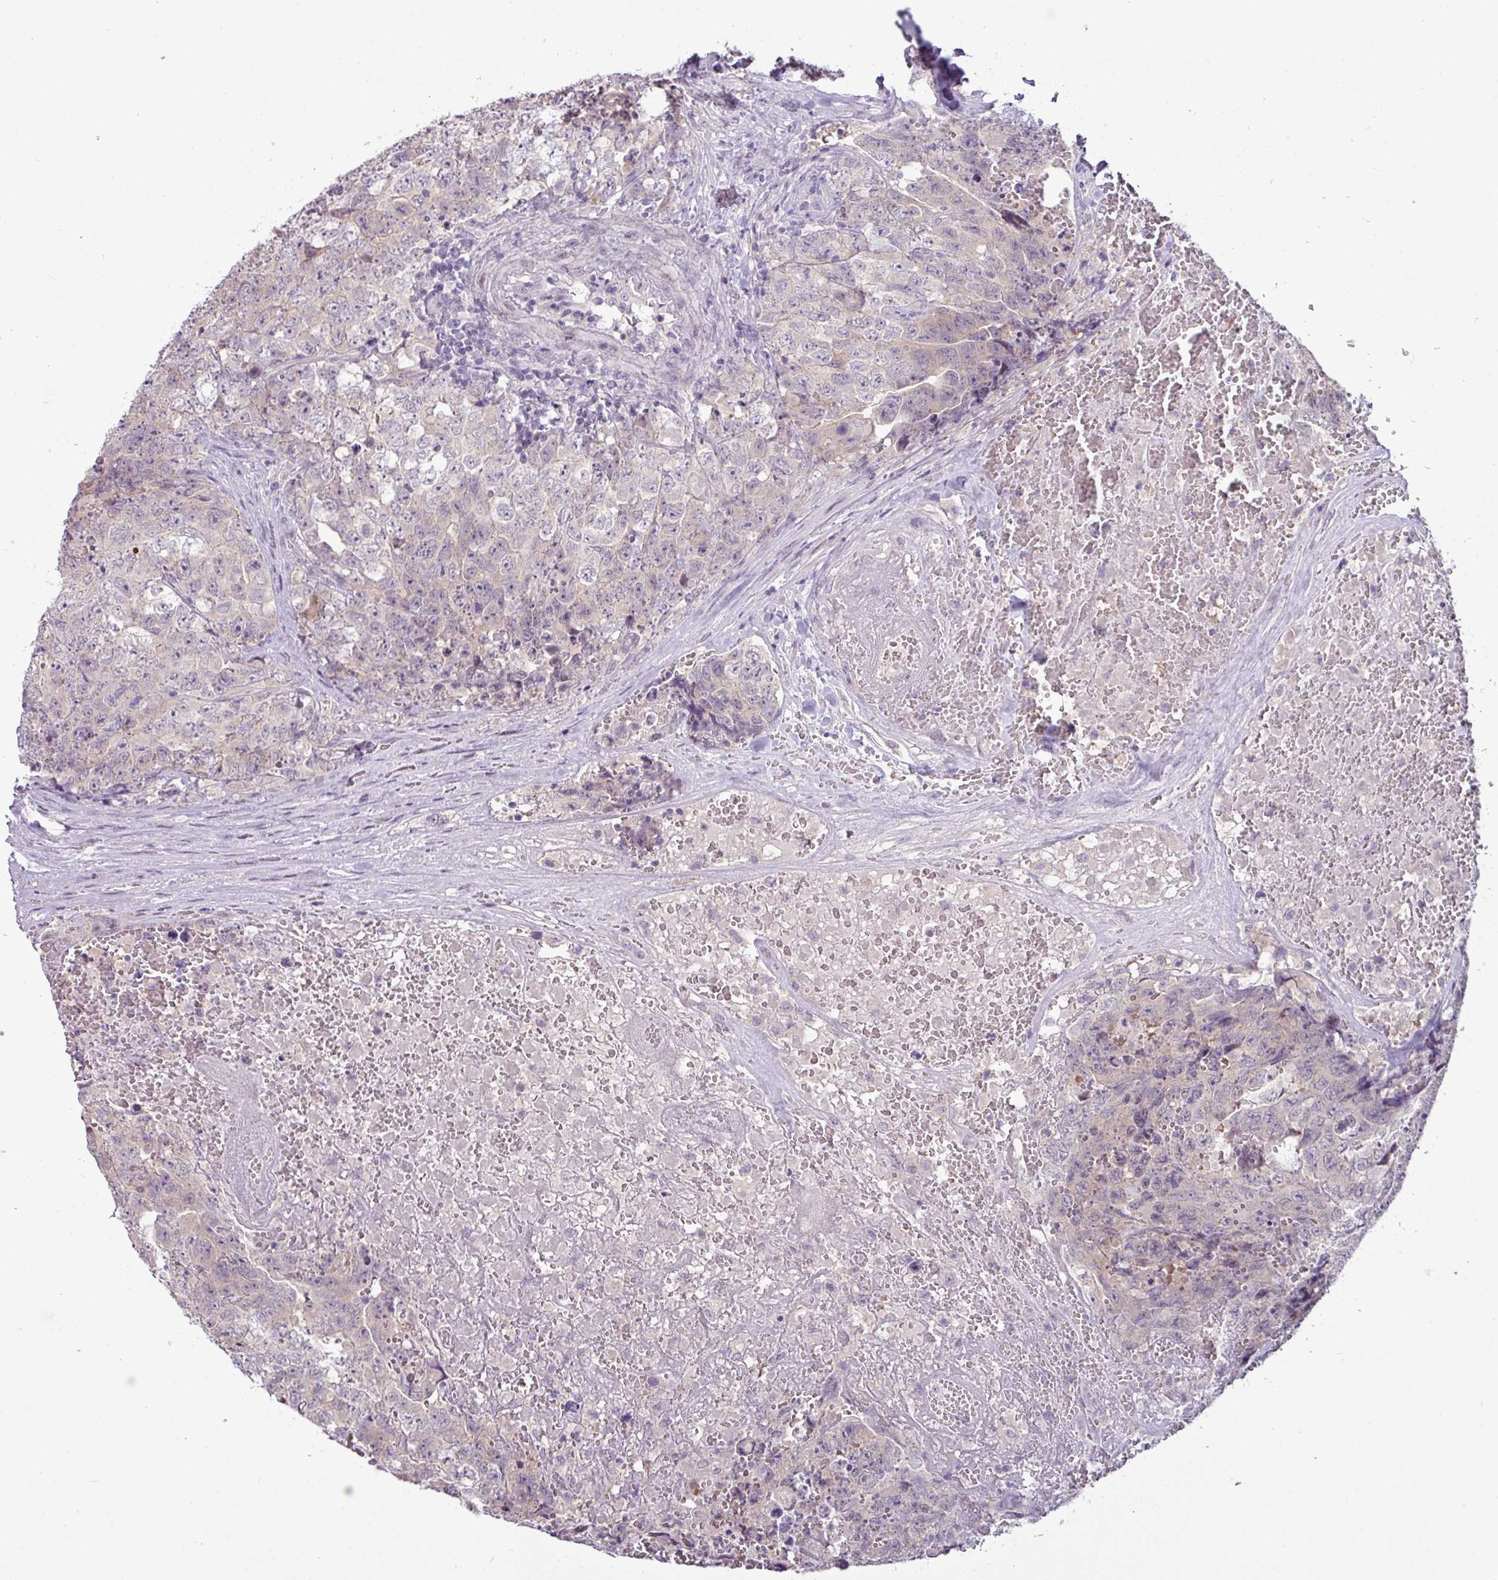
{"staining": {"intensity": "weak", "quantity": "25%-75%", "location": "cytoplasmic/membranous"}, "tissue": "testis cancer", "cell_type": "Tumor cells", "image_type": "cancer", "snomed": [{"axis": "morphology", "description": "Seminoma, NOS"}, {"axis": "morphology", "description": "Teratoma, malignant, NOS"}, {"axis": "topography", "description": "Testis"}], "caption": "Testis cancer tissue displays weak cytoplasmic/membranous positivity in about 25%-75% of tumor cells", "gene": "PNLDC1", "patient": {"sex": "male", "age": 34}}